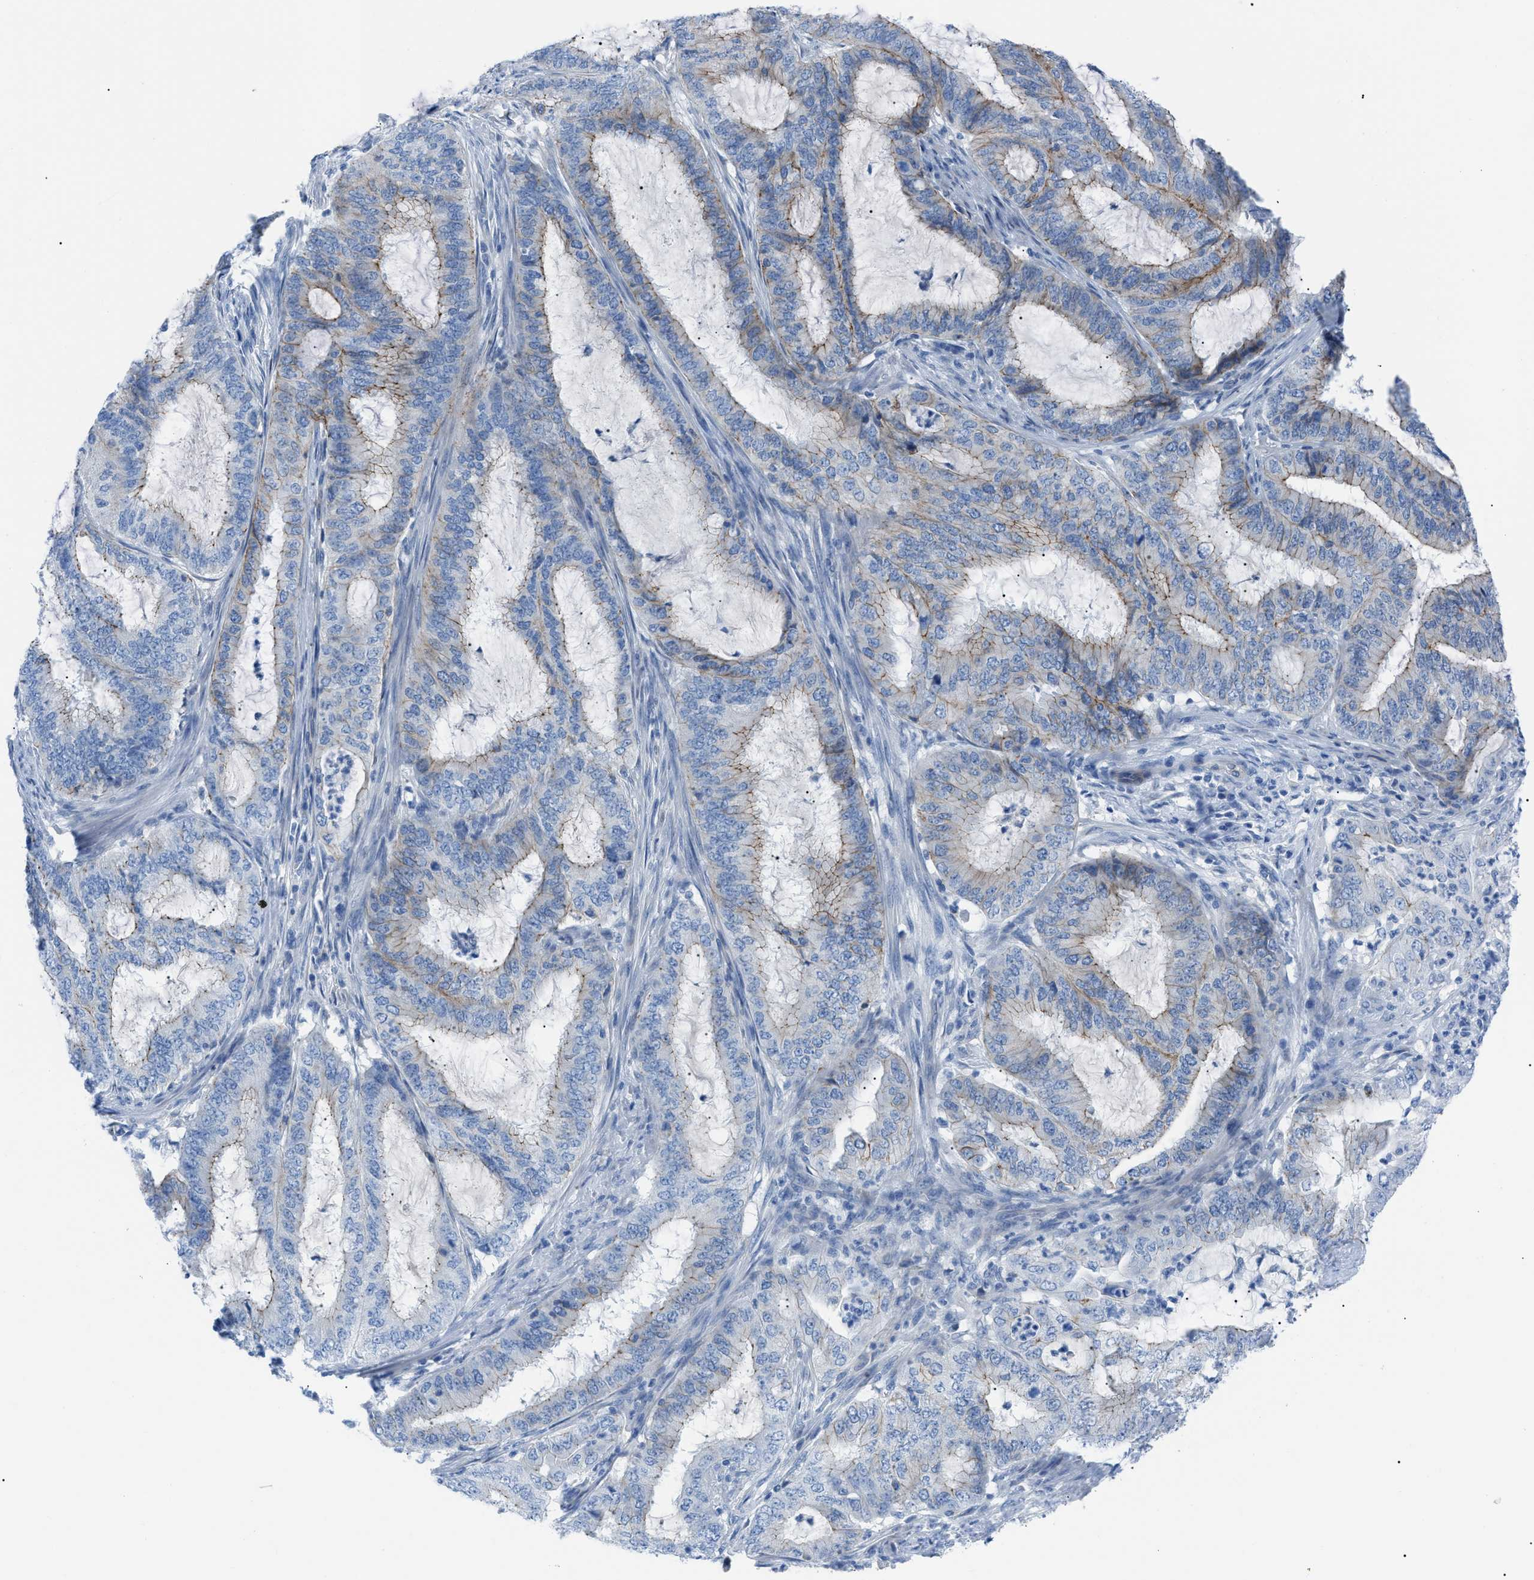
{"staining": {"intensity": "weak", "quantity": "25%-75%", "location": "cytoplasmic/membranous"}, "tissue": "endometrial cancer", "cell_type": "Tumor cells", "image_type": "cancer", "snomed": [{"axis": "morphology", "description": "Adenocarcinoma, NOS"}, {"axis": "topography", "description": "Endometrium"}], "caption": "DAB immunohistochemical staining of human endometrial cancer (adenocarcinoma) displays weak cytoplasmic/membranous protein expression in approximately 25%-75% of tumor cells.", "gene": "ZDHHC24", "patient": {"sex": "female", "age": 70}}